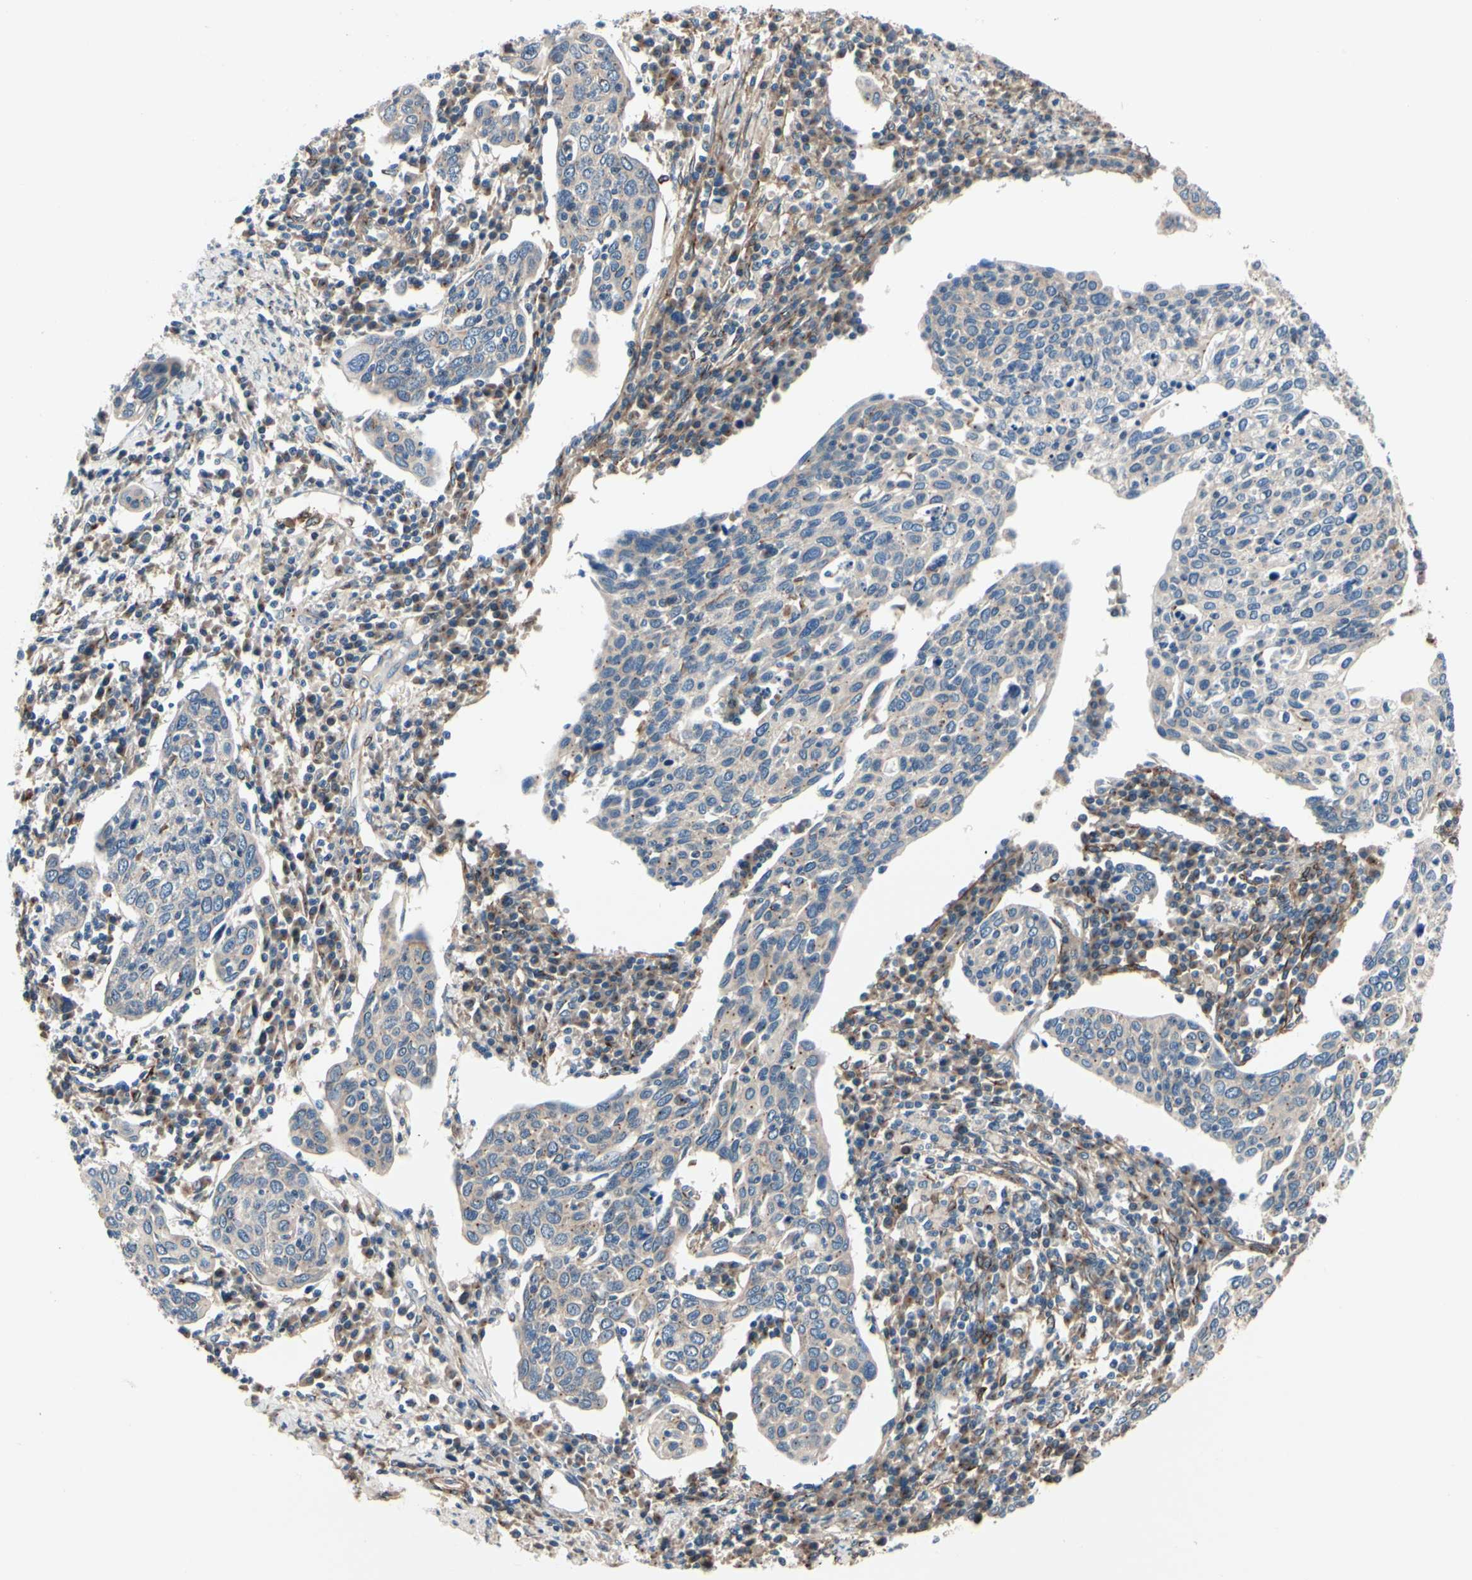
{"staining": {"intensity": "negative", "quantity": "none", "location": "none"}, "tissue": "cervical cancer", "cell_type": "Tumor cells", "image_type": "cancer", "snomed": [{"axis": "morphology", "description": "Squamous cell carcinoma, NOS"}, {"axis": "topography", "description": "Cervix"}], "caption": "DAB (3,3'-diaminobenzidine) immunohistochemical staining of cervical cancer shows no significant staining in tumor cells.", "gene": "PRKAR2B", "patient": {"sex": "female", "age": 40}}